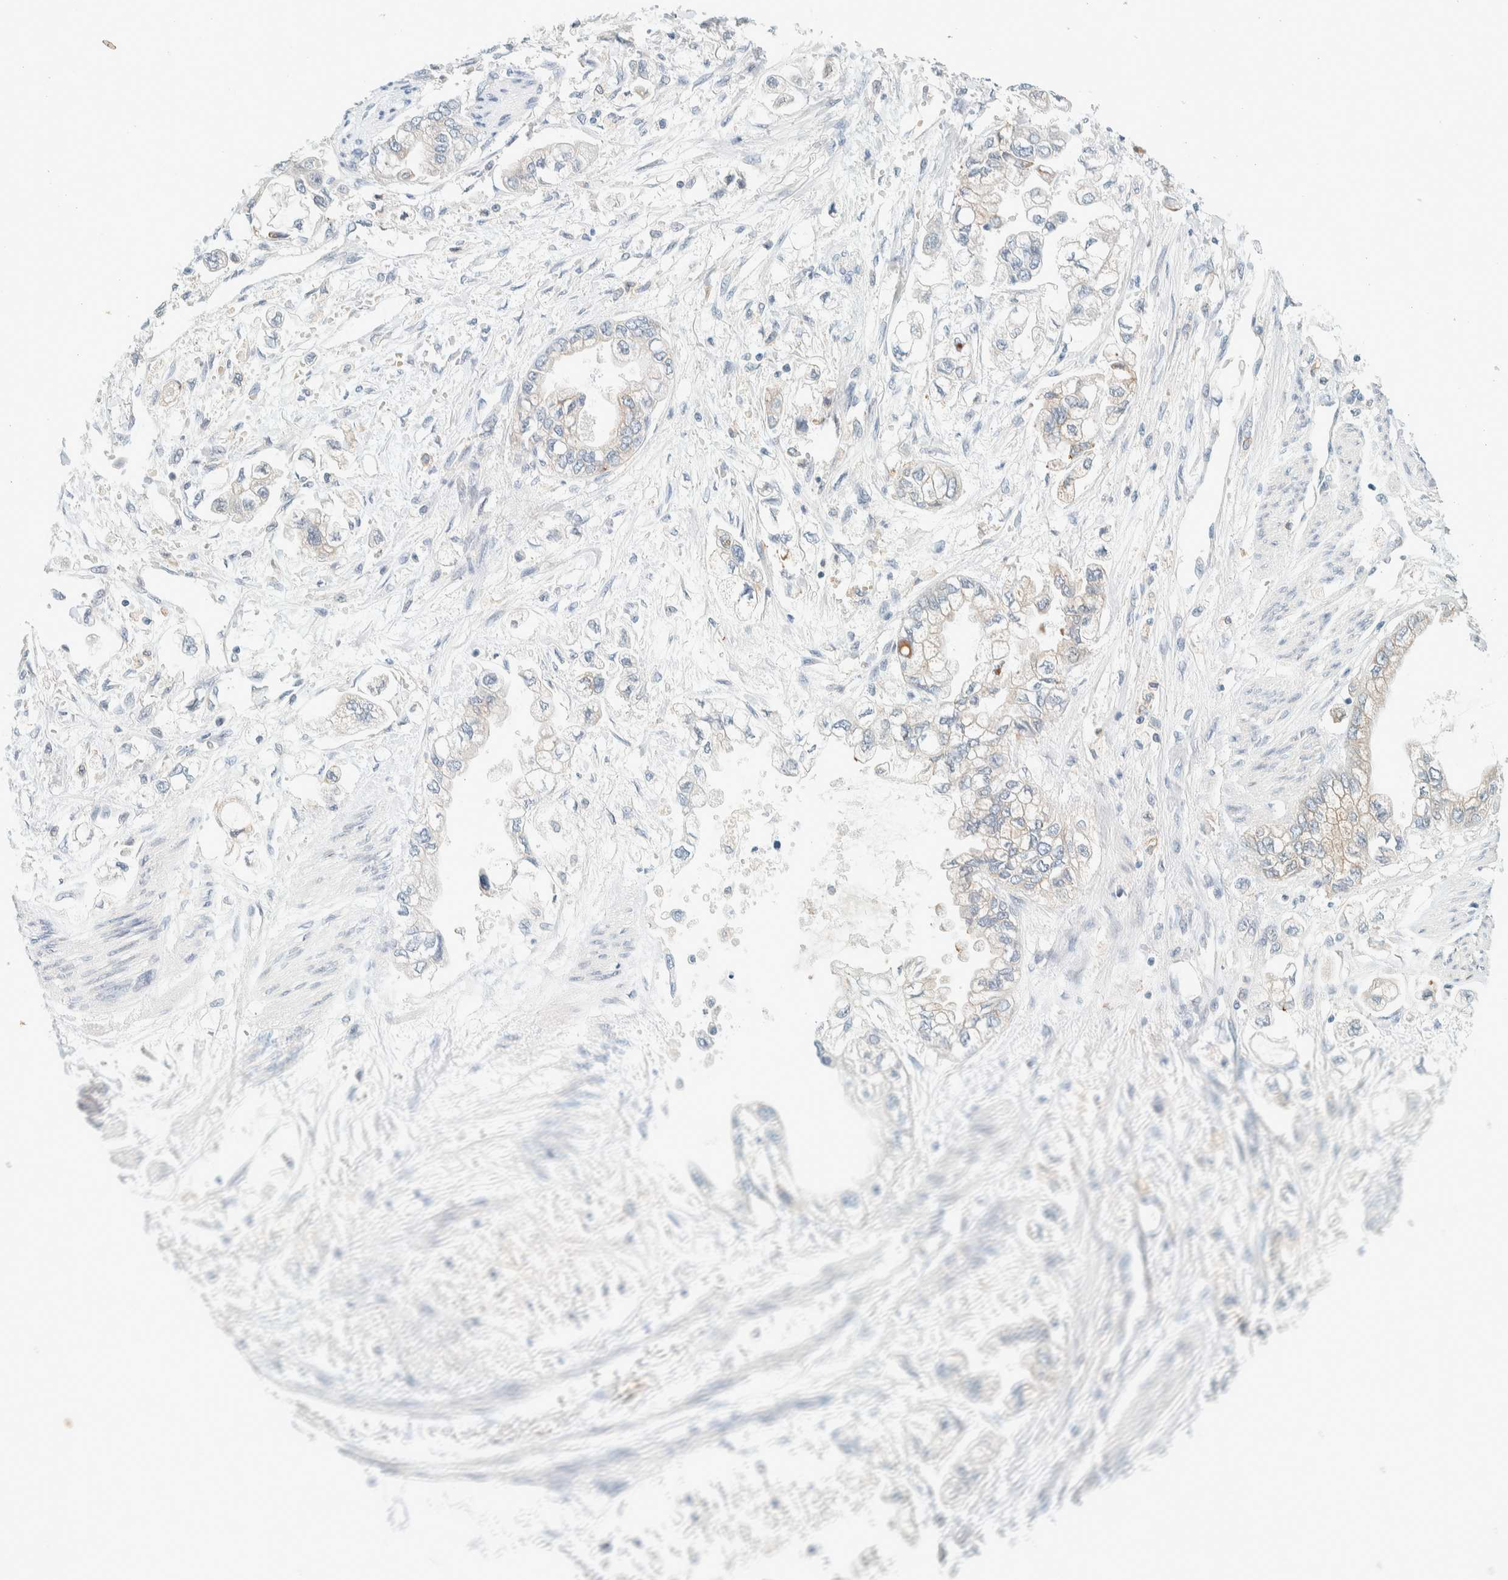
{"staining": {"intensity": "weak", "quantity": "<25%", "location": "cytoplasmic/membranous"}, "tissue": "stomach cancer", "cell_type": "Tumor cells", "image_type": "cancer", "snomed": [{"axis": "morphology", "description": "Normal tissue, NOS"}, {"axis": "morphology", "description": "Adenocarcinoma, NOS"}, {"axis": "topography", "description": "Stomach"}], "caption": "A high-resolution image shows IHC staining of stomach cancer, which demonstrates no significant expression in tumor cells. (DAB (3,3'-diaminobenzidine) immunohistochemistry (IHC), high magnification).", "gene": "SUMF2", "patient": {"sex": "male", "age": 62}}